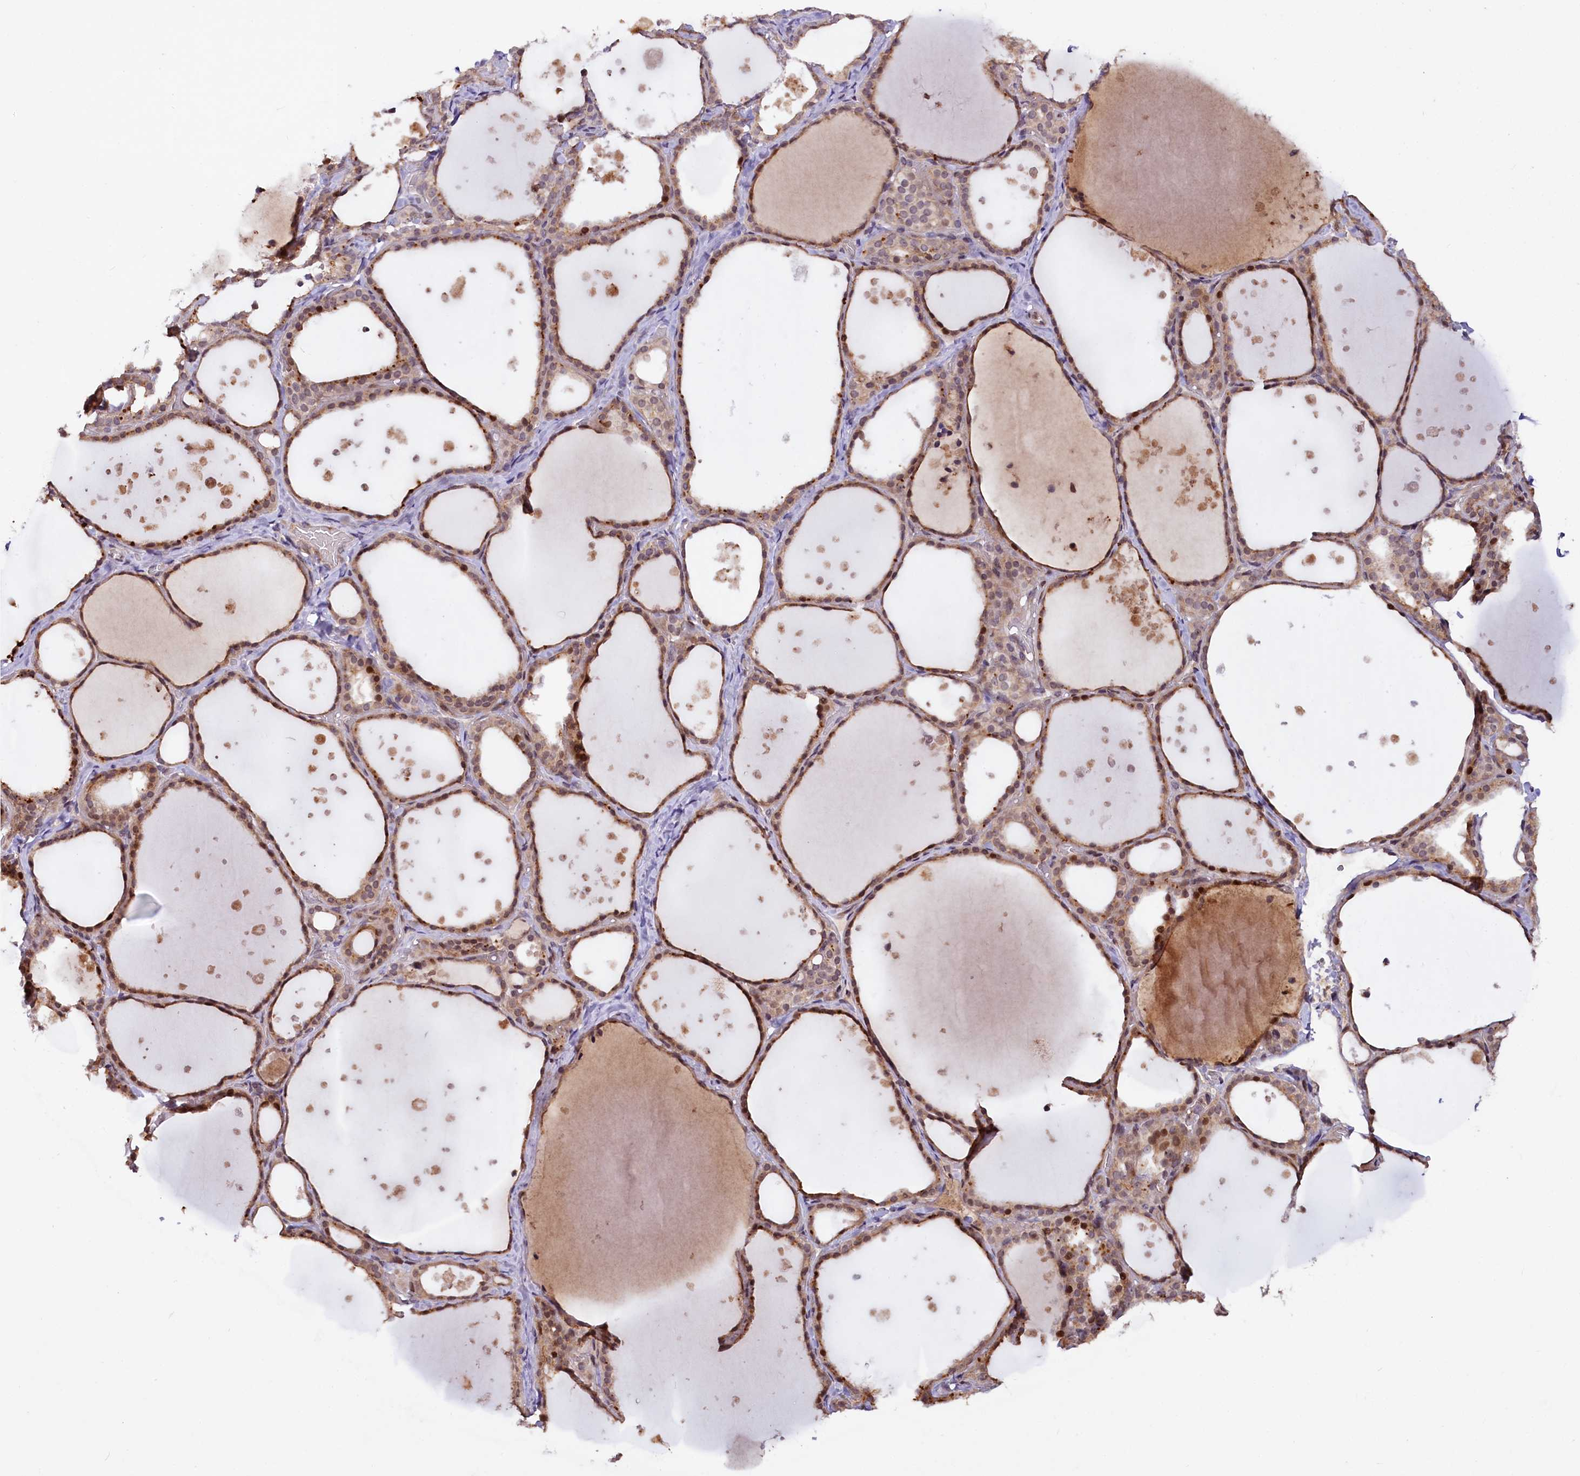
{"staining": {"intensity": "moderate", "quantity": ">75%", "location": "cytoplasmic/membranous,nuclear"}, "tissue": "thyroid gland", "cell_type": "Glandular cells", "image_type": "normal", "snomed": [{"axis": "morphology", "description": "Normal tissue, NOS"}, {"axis": "topography", "description": "Thyroid gland"}], "caption": "Protein staining of unremarkable thyroid gland demonstrates moderate cytoplasmic/membranous,nuclear staining in approximately >75% of glandular cells.", "gene": "N4BP2L1", "patient": {"sex": "female", "age": 44}}